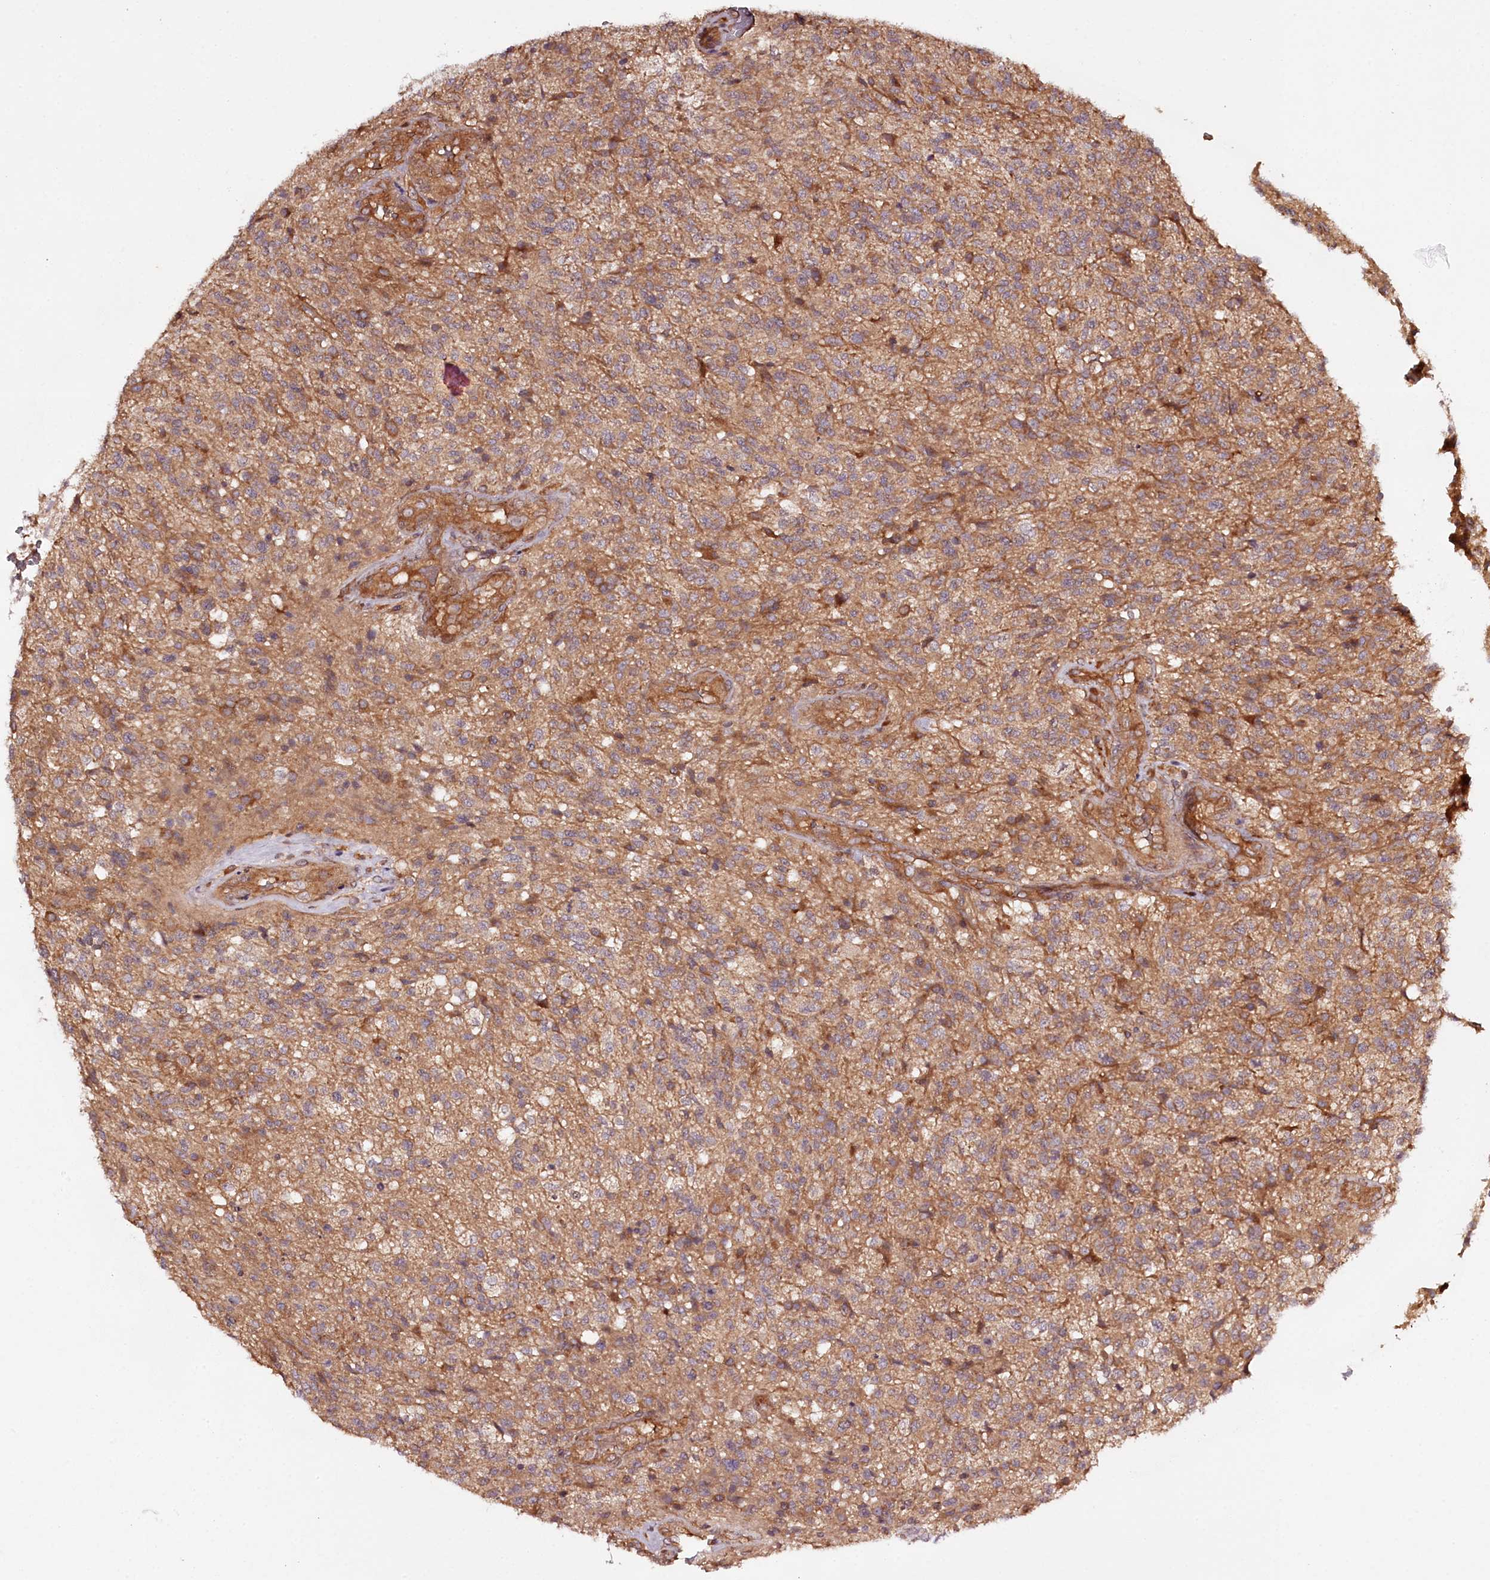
{"staining": {"intensity": "moderate", "quantity": ">75%", "location": "cytoplasmic/membranous"}, "tissue": "glioma", "cell_type": "Tumor cells", "image_type": "cancer", "snomed": [{"axis": "morphology", "description": "Glioma, malignant, High grade"}, {"axis": "topography", "description": "Brain"}], "caption": "The immunohistochemical stain highlights moderate cytoplasmic/membranous expression in tumor cells of glioma tissue. (DAB (3,3'-diaminobenzidine) IHC, brown staining for protein, blue staining for nuclei).", "gene": "TARS1", "patient": {"sex": "male", "age": 56}}